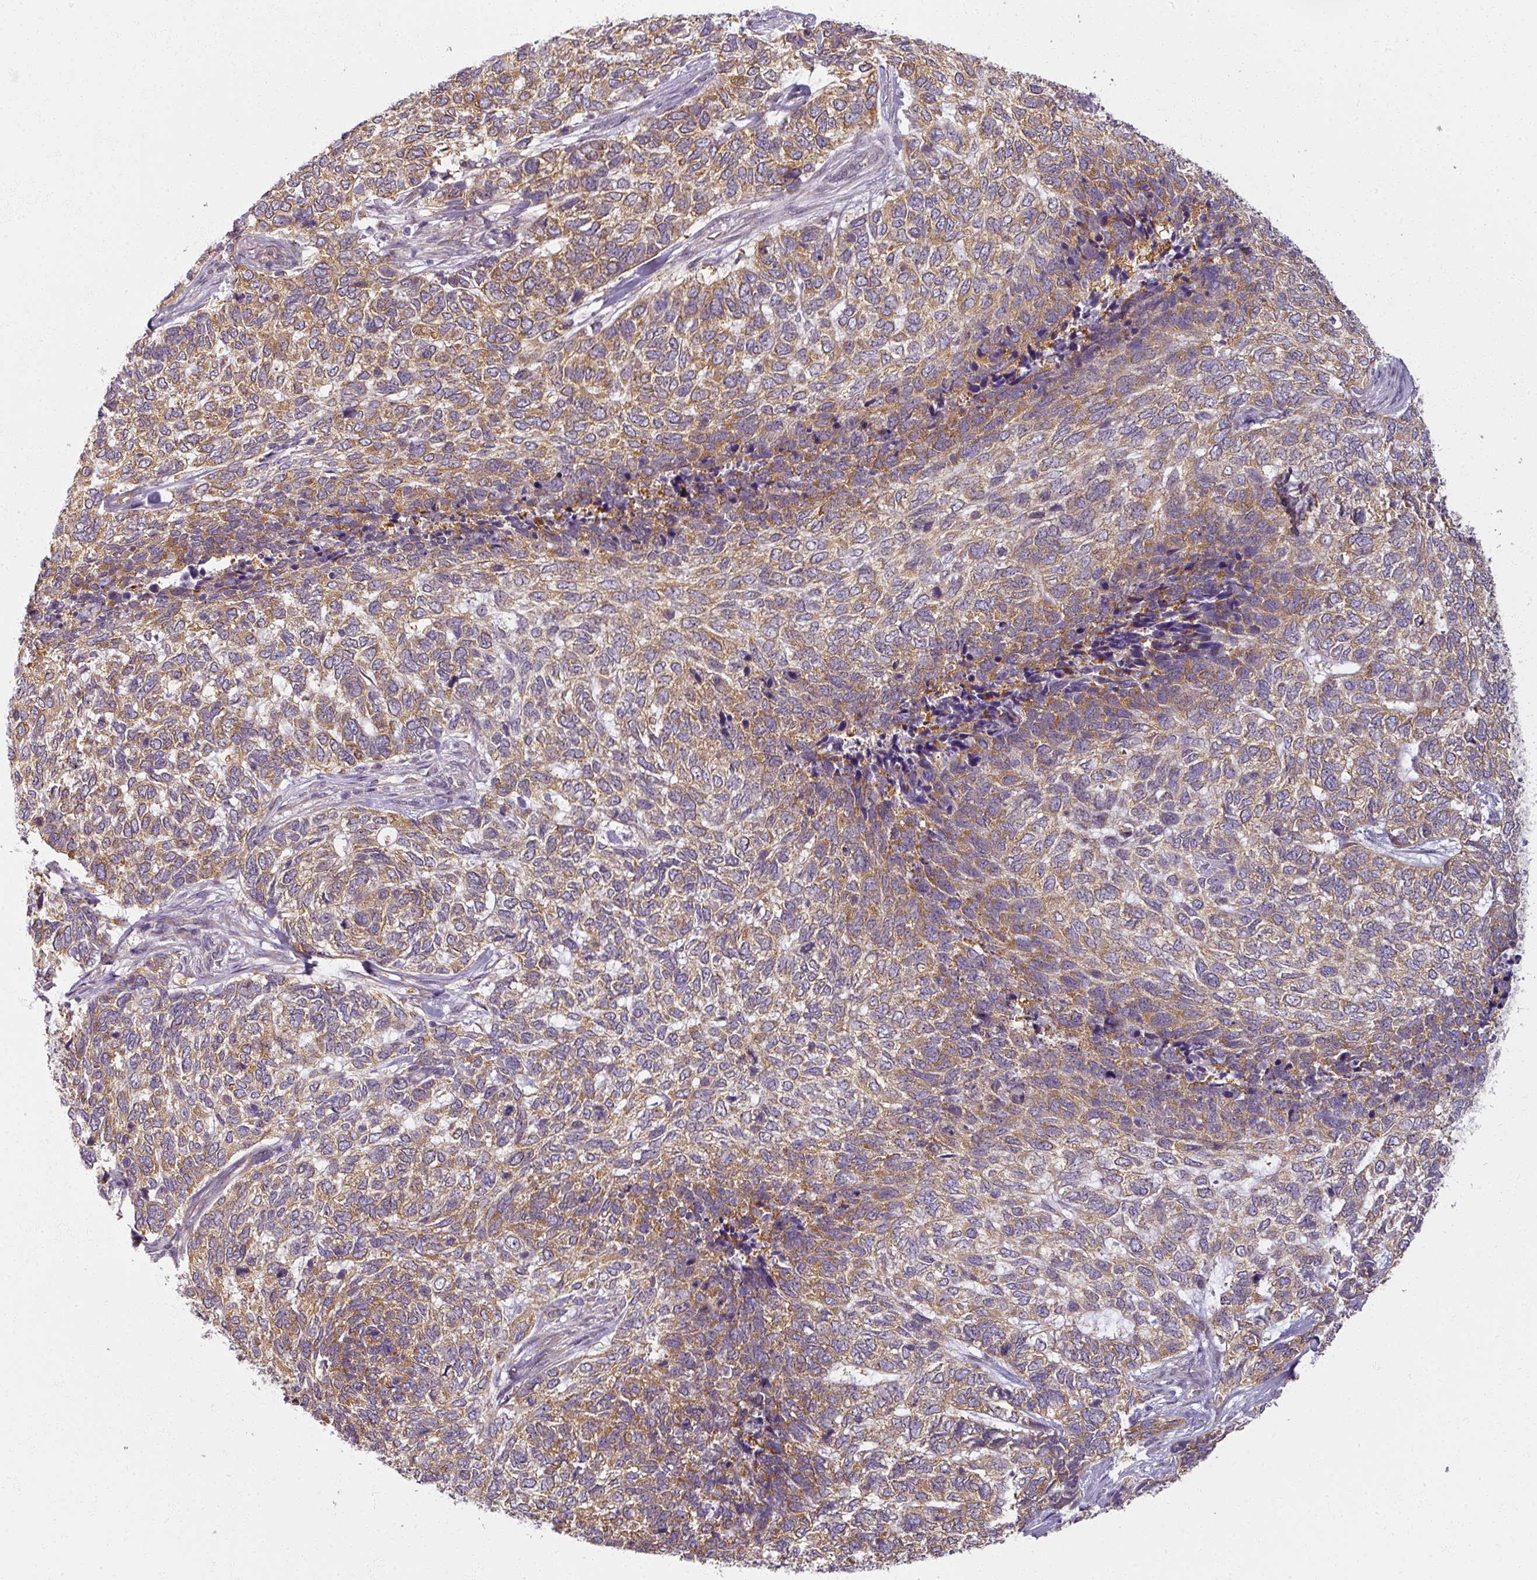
{"staining": {"intensity": "moderate", "quantity": ">75%", "location": "cytoplasmic/membranous"}, "tissue": "skin cancer", "cell_type": "Tumor cells", "image_type": "cancer", "snomed": [{"axis": "morphology", "description": "Basal cell carcinoma"}, {"axis": "topography", "description": "Skin"}], "caption": "A histopathology image of human skin cancer stained for a protein demonstrates moderate cytoplasmic/membranous brown staining in tumor cells. Using DAB (3,3'-diaminobenzidine) (brown) and hematoxylin (blue) stains, captured at high magnification using brightfield microscopy.", "gene": "AGPAT4", "patient": {"sex": "female", "age": 65}}